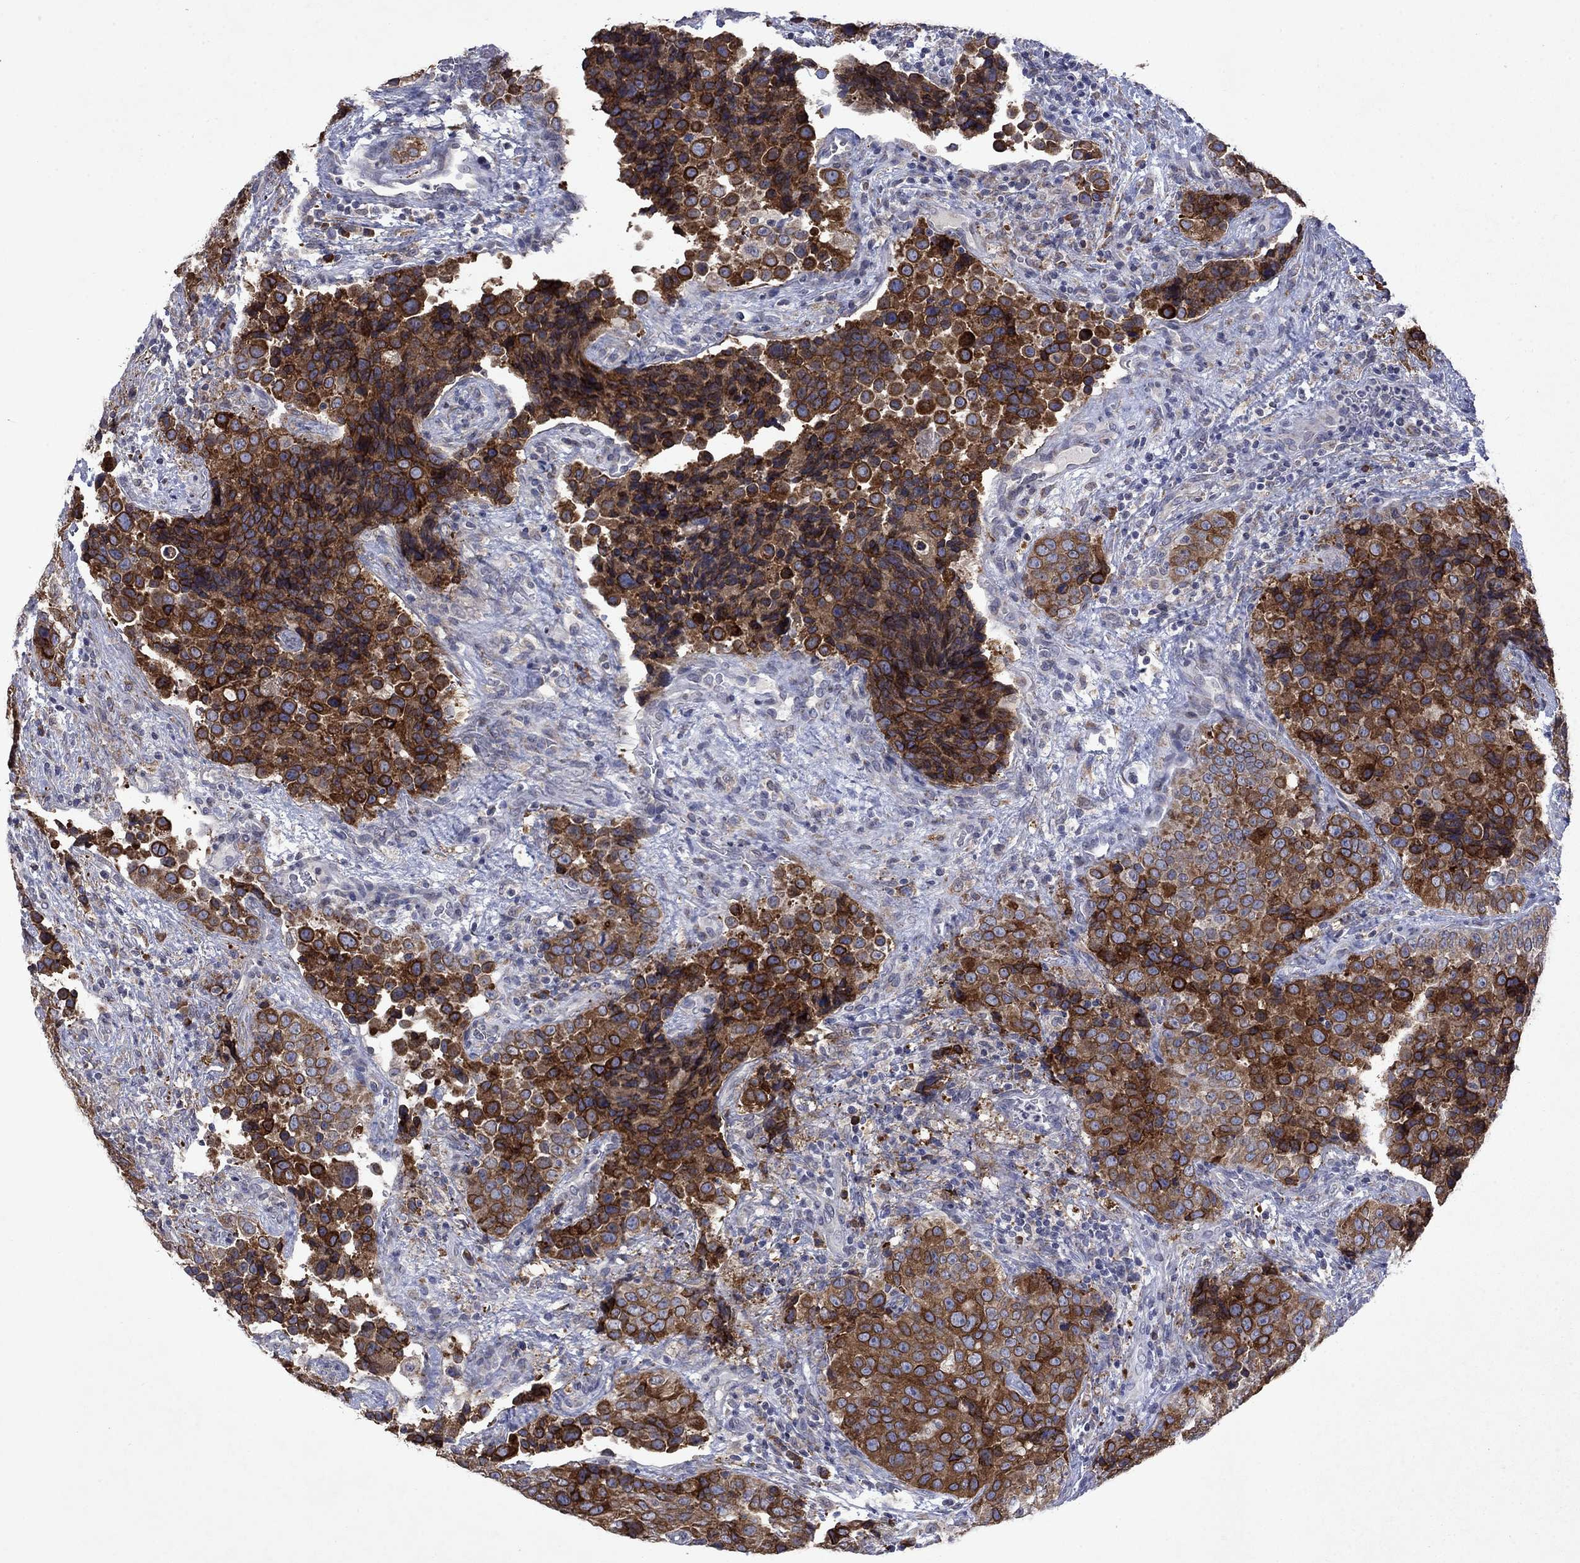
{"staining": {"intensity": "strong", "quantity": ">75%", "location": "cytoplasmic/membranous"}, "tissue": "urothelial cancer", "cell_type": "Tumor cells", "image_type": "cancer", "snomed": [{"axis": "morphology", "description": "Urothelial carcinoma, NOS"}, {"axis": "topography", "description": "Urinary bladder"}], "caption": "A high-resolution image shows immunohistochemistry (IHC) staining of transitional cell carcinoma, which displays strong cytoplasmic/membranous positivity in about >75% of tumor cells.", "gene": "TMEM97", "patient": {"sex": "male", "age": 52}}